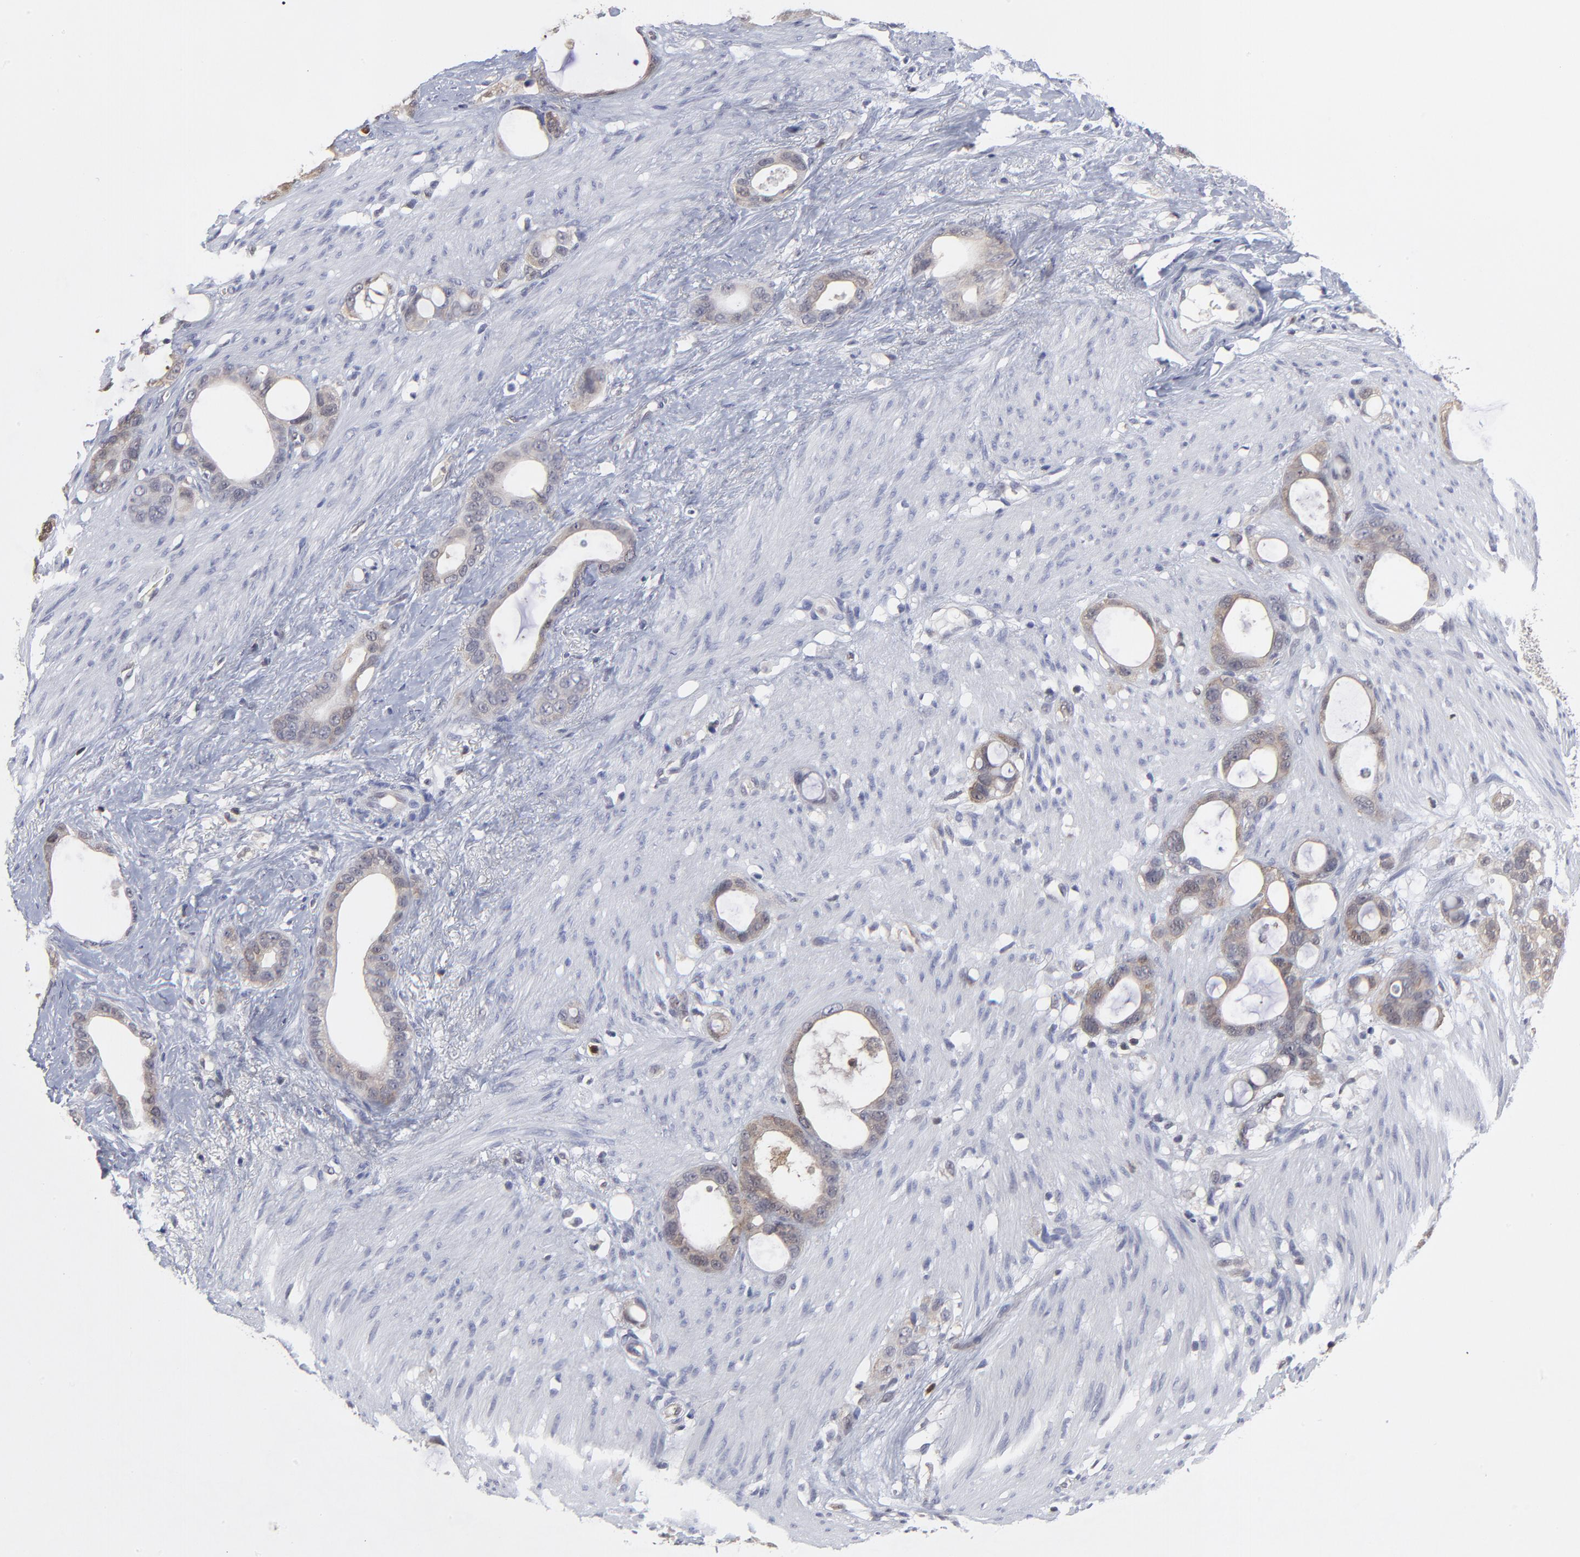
{"staining": {"intensity": "negative", "quantity": "none", "location": "none"}, "tissue": "stomach cancer", "cell_type": "Tumor cells", "image_type": "cancer", "snomed": [{"axis": "morphology", "description": "Adenocarcinoma, NOS"}, {"axis": "topography", "description": "Stomach"}], "caption": "Tumor cells are negative for protein expression in human stomach cancer.", "gene": "CASP3", "patient": {"sex": "female", "age": 75}}